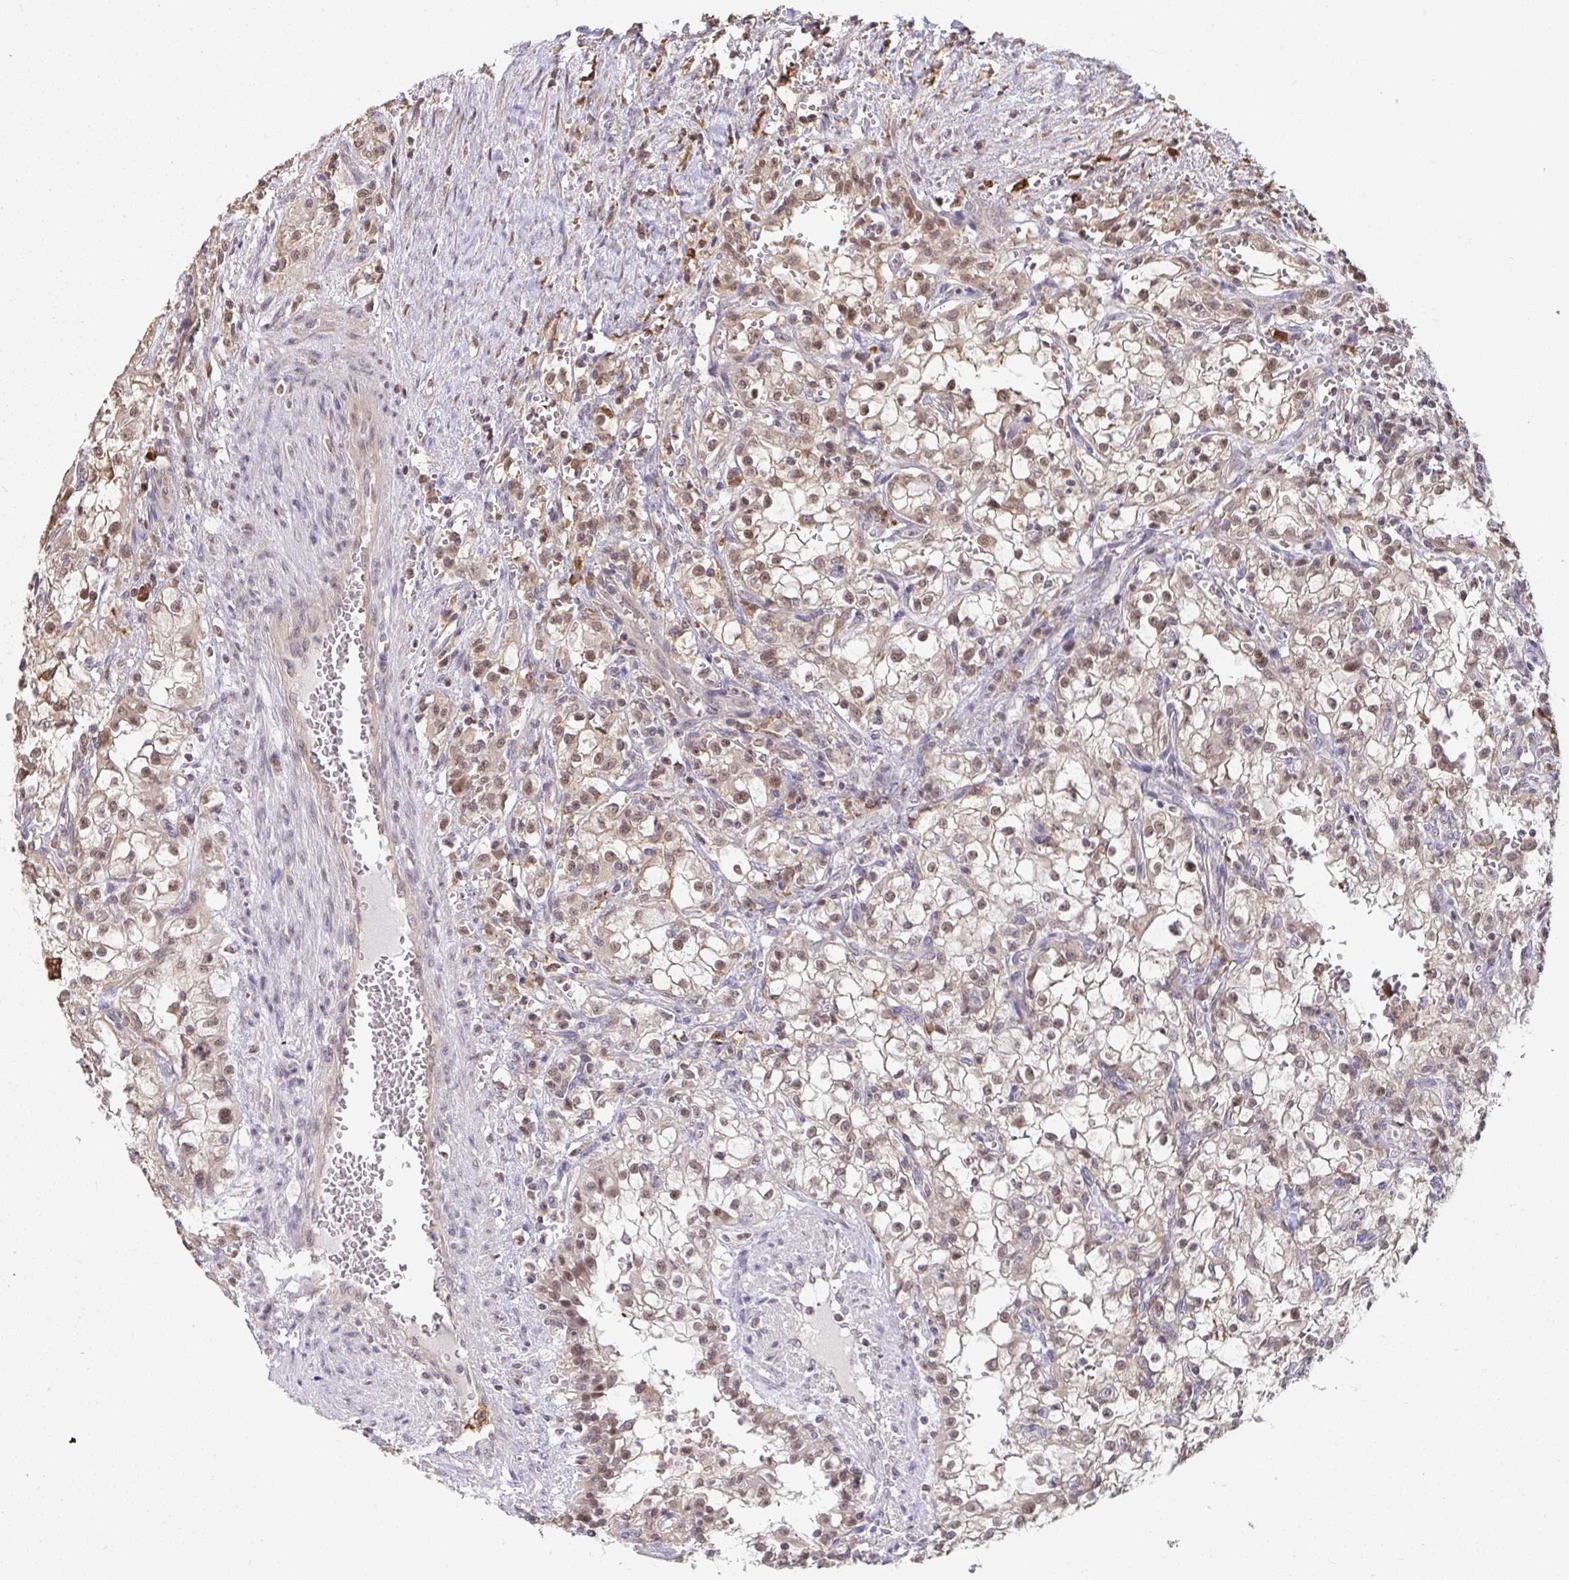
{"staining": {"intensity": "moderate", "quantity": ">75%", "location": "nuclear"}, "tissue": "renal cancer", "cell_type": "Tumor cells", "image_type": "cancer", "snomed": [{"axis": "morphology", "description": "Adenocarcinoma, NOS"}, {"axis": "topography", "description": "Kidney"}], "caption": "Brown immunohistochemical staining in renal cancer reveals moderate nuclear positivity in approximately >75% of tumor cells.", "gene": "SAP30", "patient": {"sex": "female", "age": 74}}